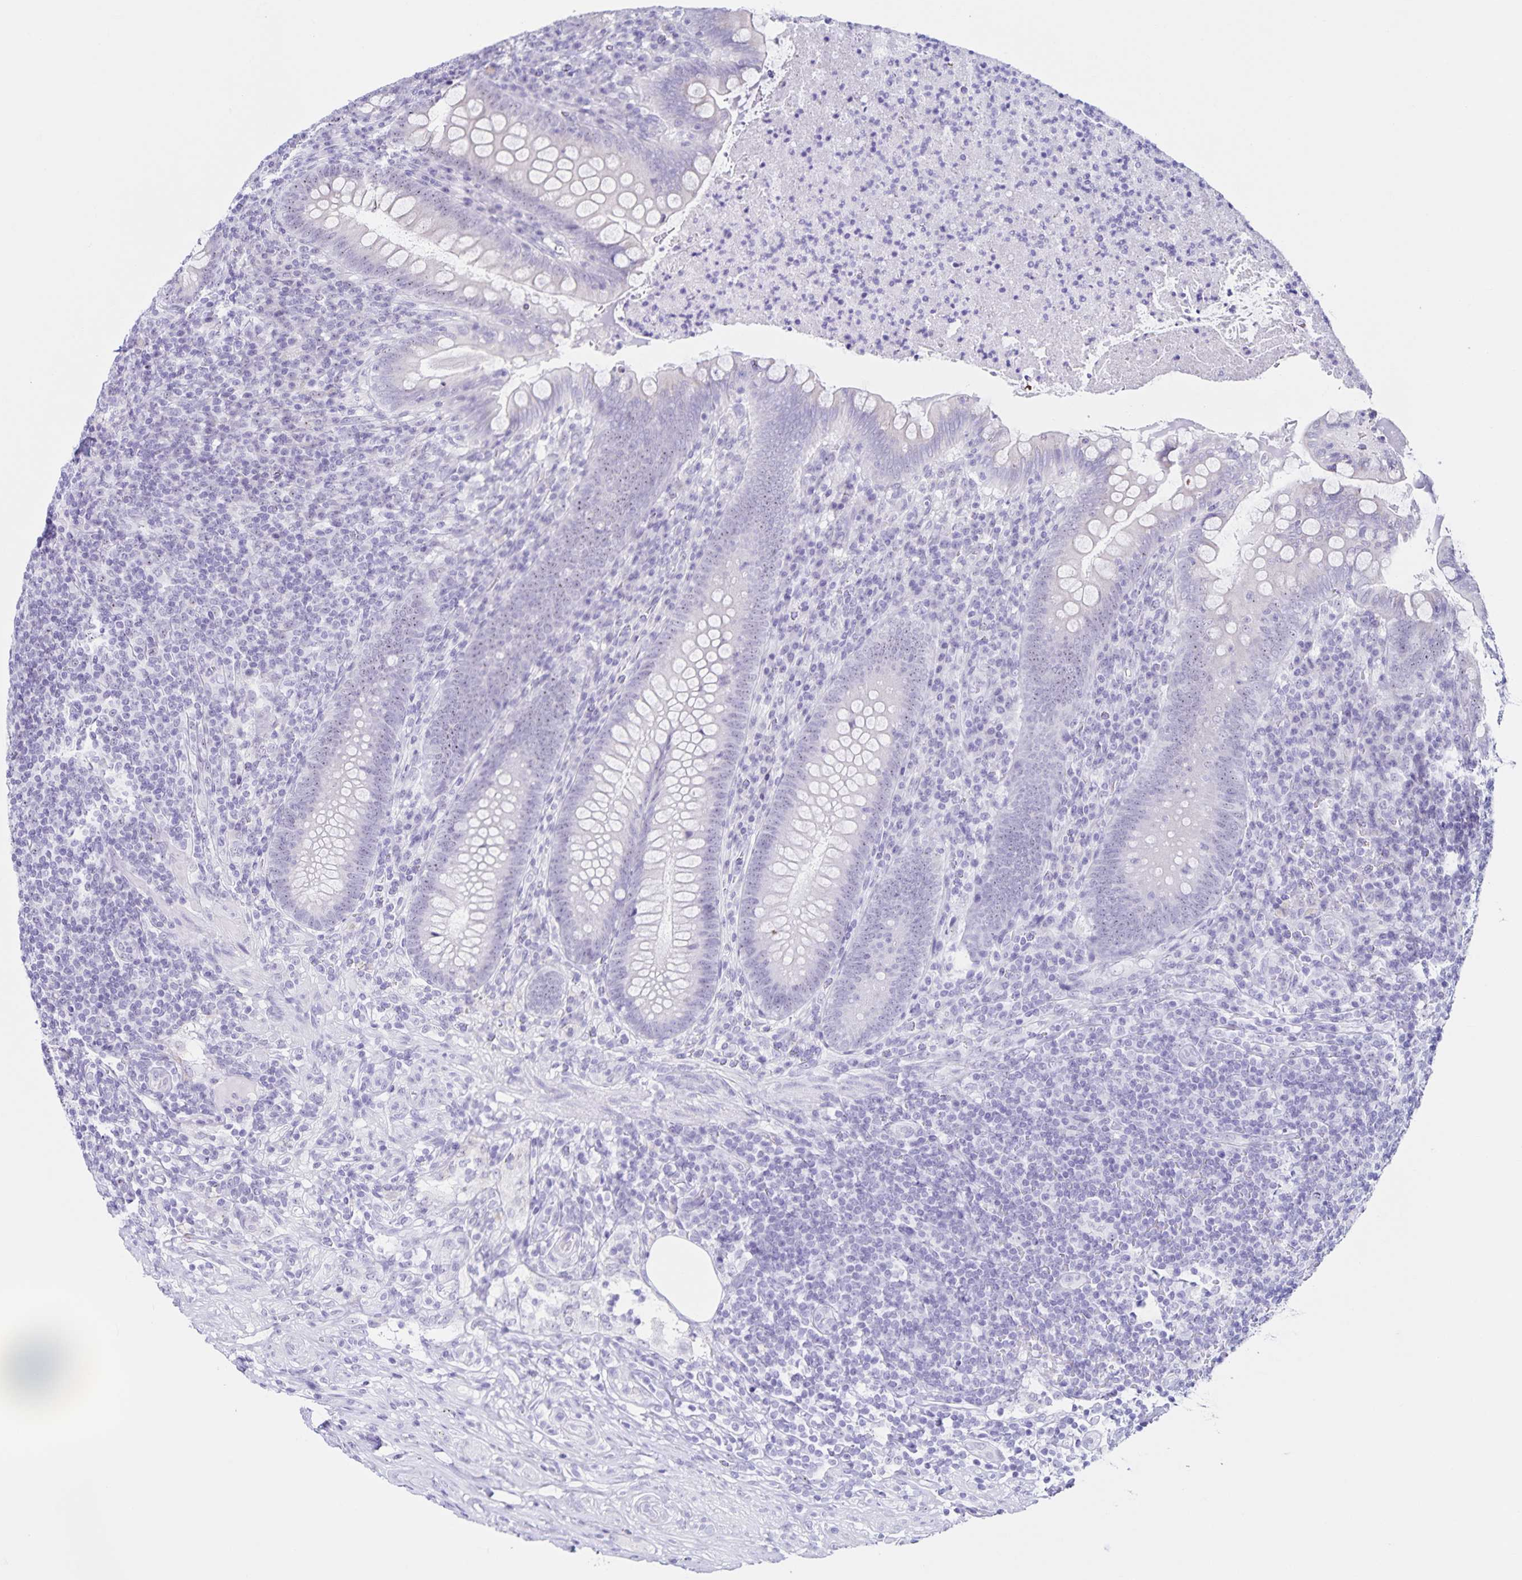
{"staining": {"intensity": "weak", "quantity": "<25%", "location": "nuclear"}, "tissue": "appendix", "cell_type": "Glandular cells", "image_type": "normal", "snomed": [{"axis": "morphology", "description": "Normal tissue, NOS"}, {"axis": "topography", "description": "Appendix"}], "caption": "Immunohistochemistry of normal human appendix reveals no staining in glandular cells. (Immunohistochemistry, brightfield microscopy, high magnification).", "gene": "FAM170A", "patient": {"sex": "male", "age": 47}}